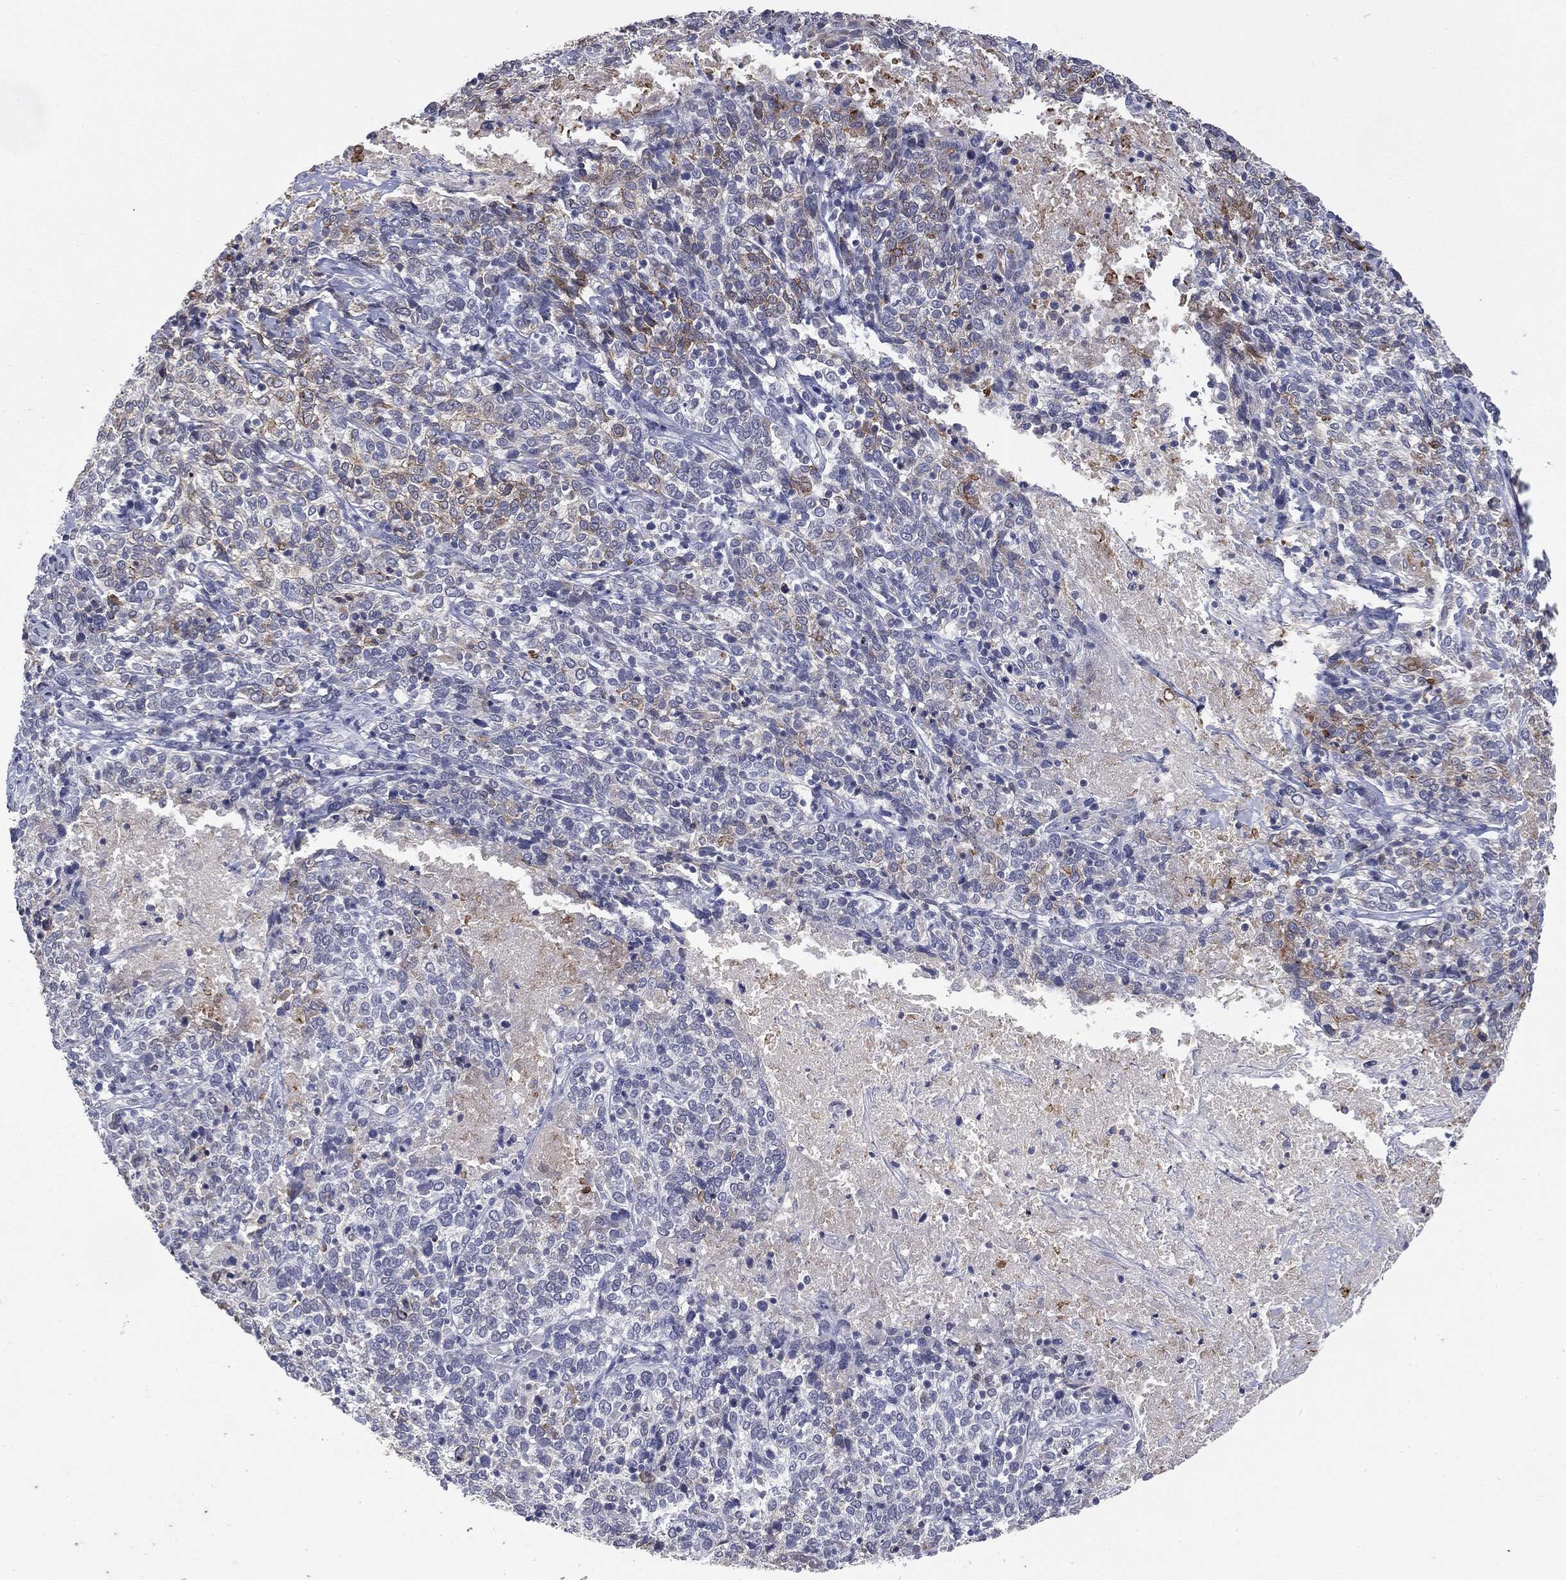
{"staining": {"intensity": "negative", "quantity": "none", "location": "none"}, "tissue": "cervical cancer", "cell_type": "Tumor cells", "image_type": "cancer", "snomed": [{"axis": "morphology", "description": "Squamous cell carcinoma, NOS"}, {"axis": "topography", "description": "Cervix"}], "caption": "Cervical cancer was stained to show a protein in brown. There is no significant staining in tumor cells. (Brightfield microscopy of DAB immunohistochemistry at high magnification).", "gene": "MUC1", "patient": {"sex": "female", "age": 46}}